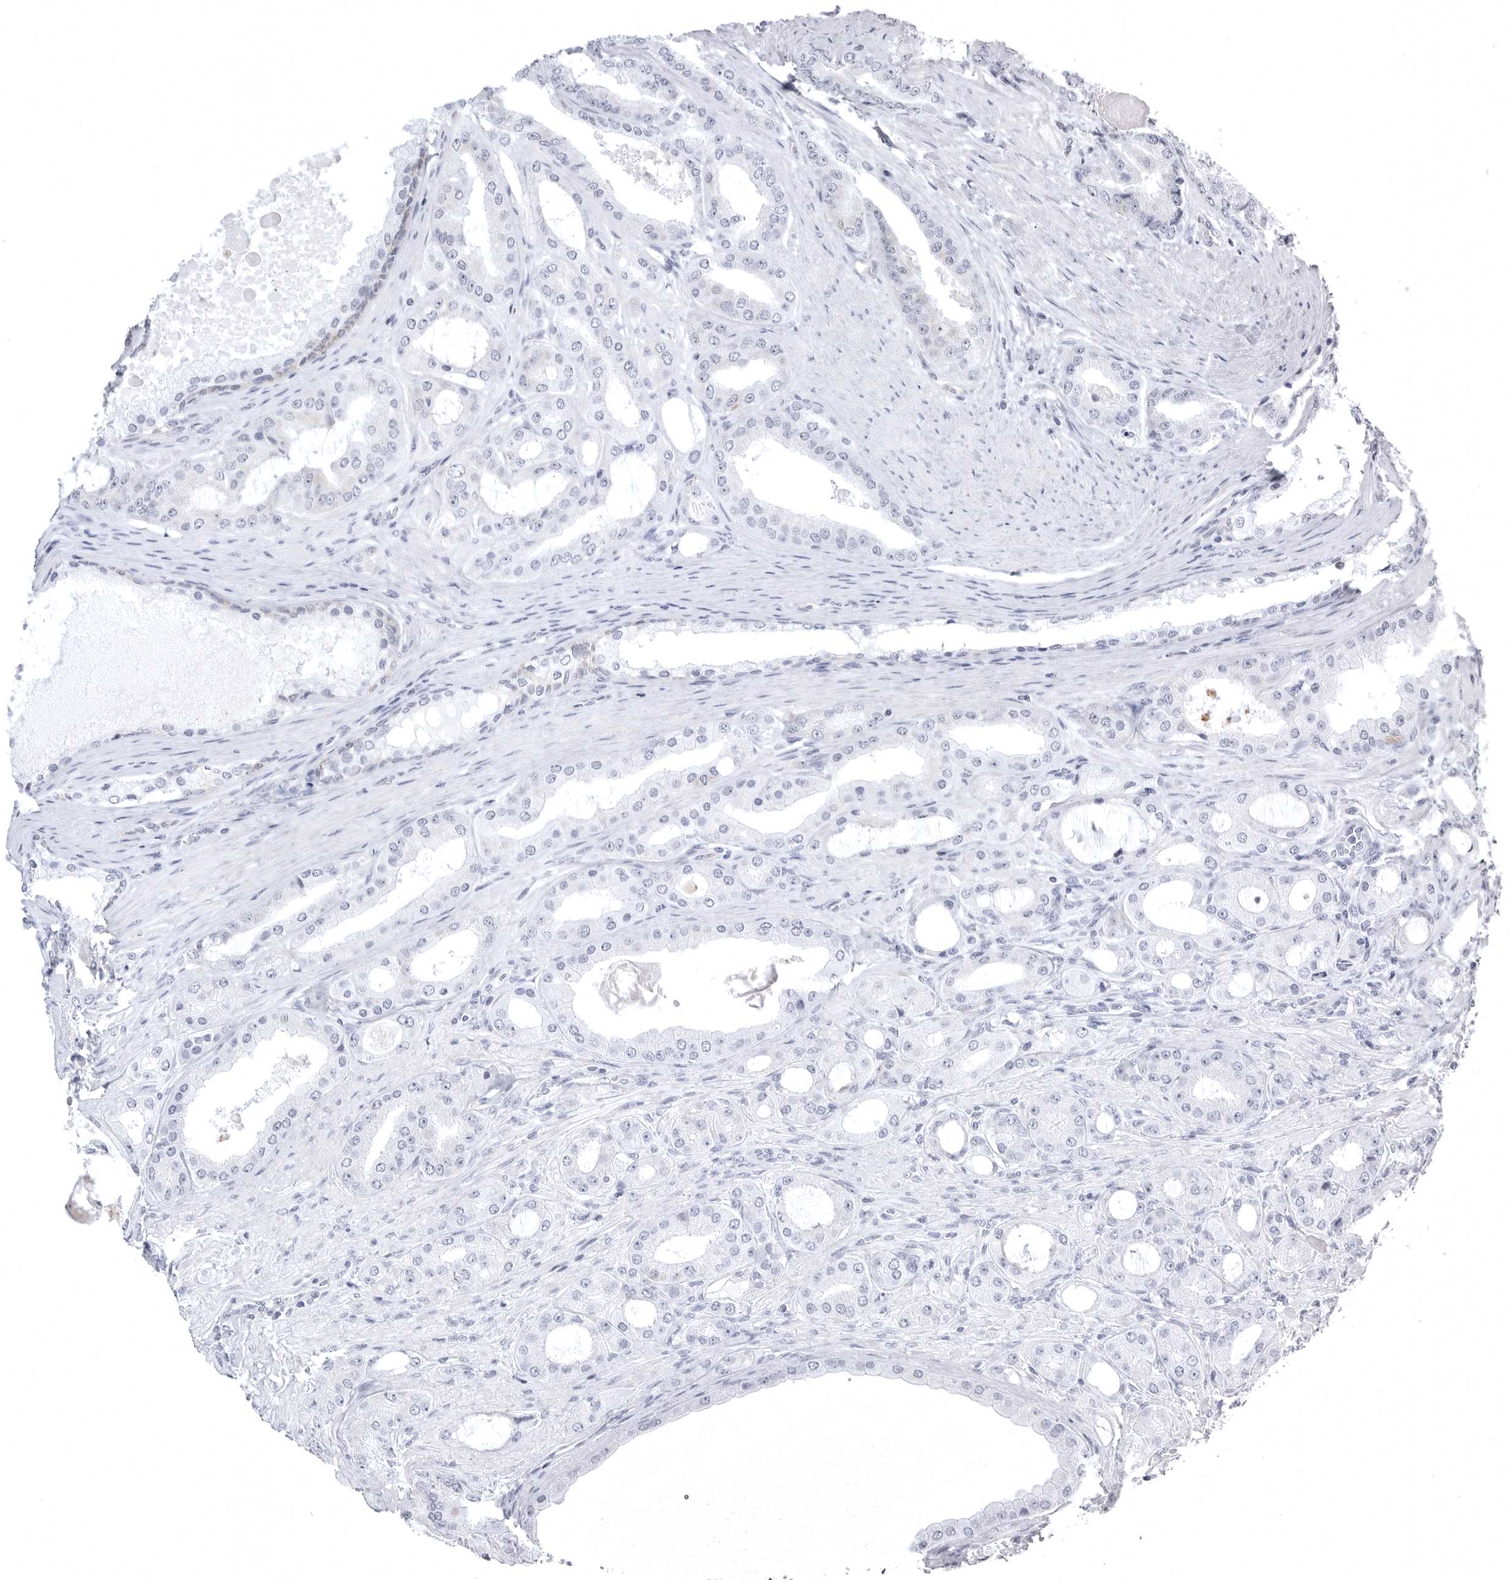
{"staining": {"intensity": "moderate", "quantity": "<25%", "location": "cytoplasmic/membranous"}, "tissue": "prostate cancer", "cell_type": "Tumor cells", "image_type": "cancer", "snomed": [{"axis": "morphology", "description": "Adenocarcinoma, High grade"}, {"axis": "topography", "description": "Prostate"}], "caption": "Protein expression by IHC exhibits moderate cytoplasmic/membranous positivity in approximately <25% of tumor cells in prostate cancer (adenocarcinoma (high-grade)).", "gene": "TUFM", "patient": {"sex": "male", "age": 60}}